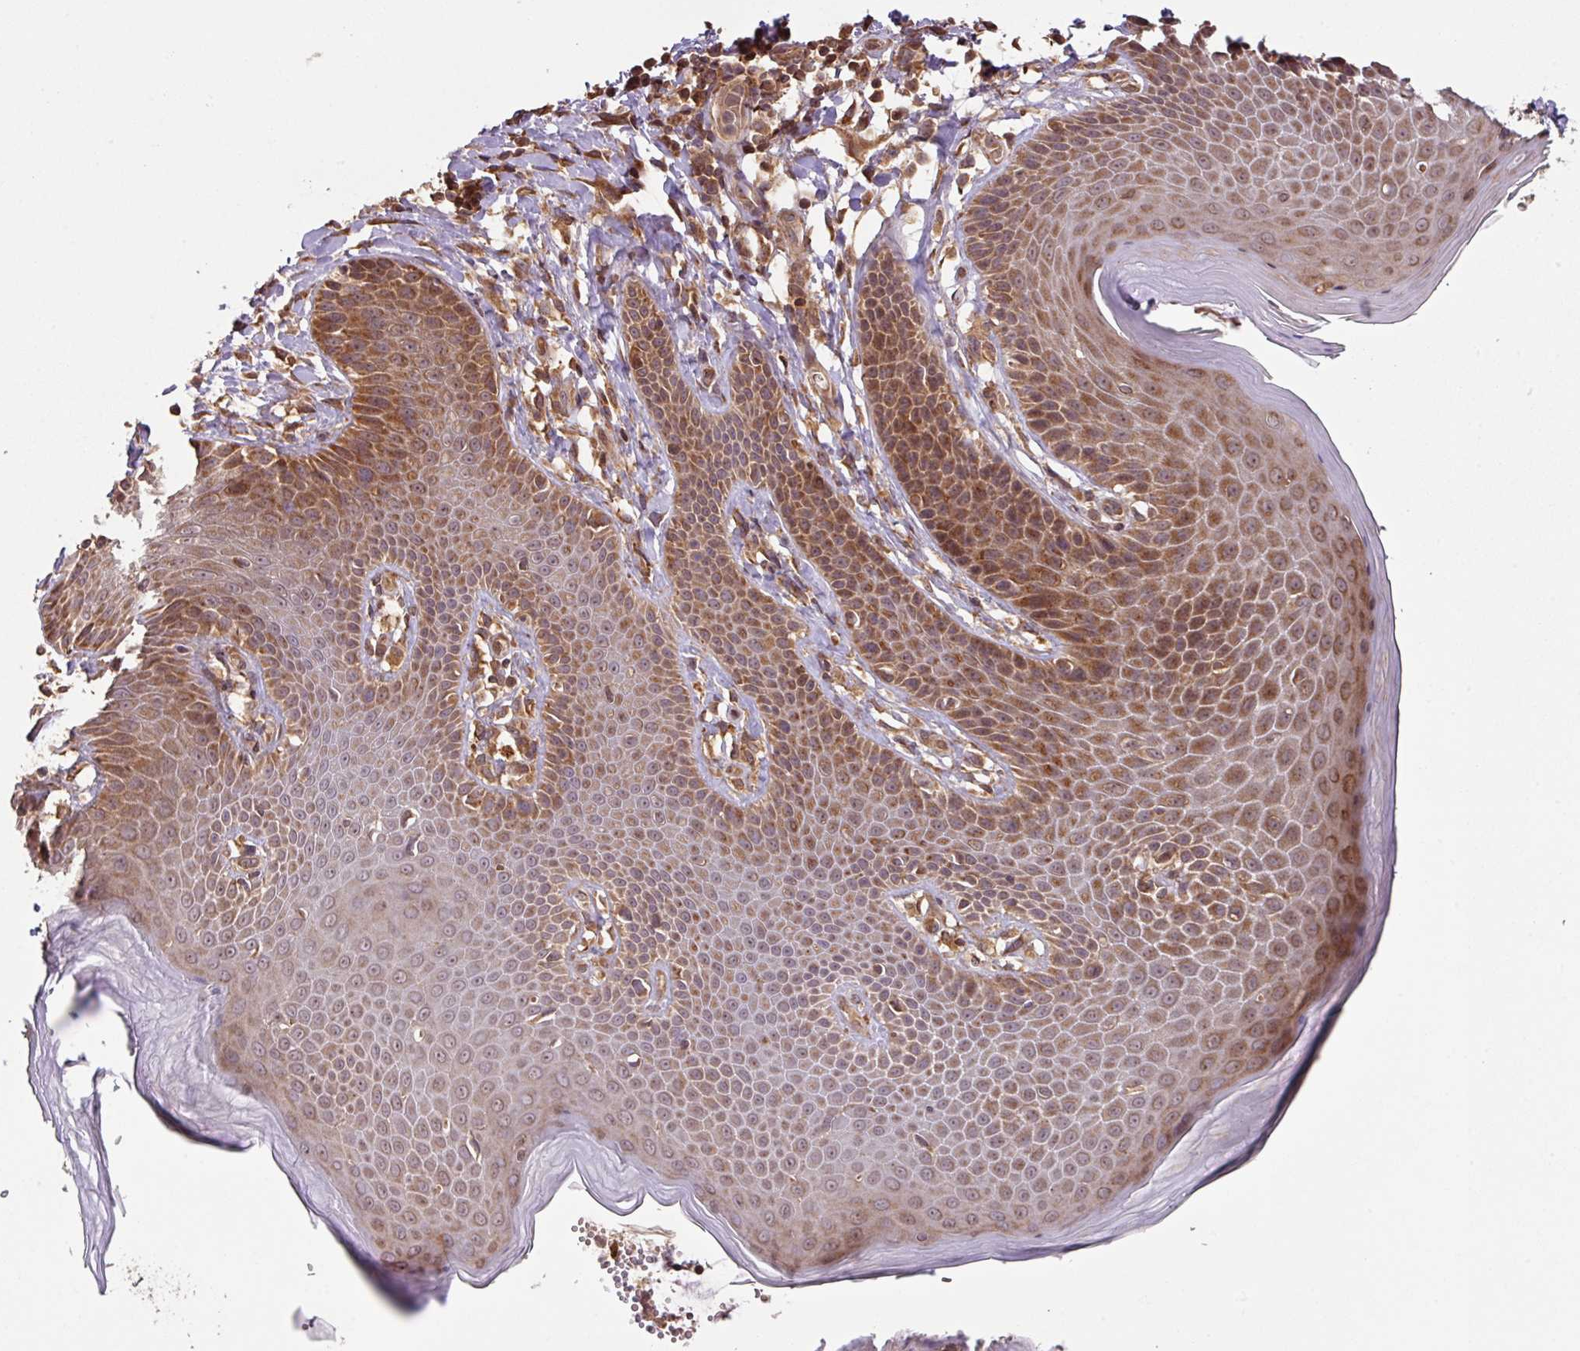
{"staining": {"intensity": "moderate", "quantity": ">75%", "location": "cytoplasmic/membranous,nuclear"}, "tissue": "skin", "cell_type": "Epidermal cells", "image_type": "normal", "snomed": [{"axis": "morphology", "description": "Normal tissue, NOS"}, {"axis": "topography", "description": "Peripheral nerve tissue"}], "caption": "Human skin stained for a protein (brown) exhibits moderate cytoplasmic/membranous,nuclear positive staining in approximately >75% of epidermal cells.", "gene": "MRRF", "patient": {"sex": "male", "age": 51}}